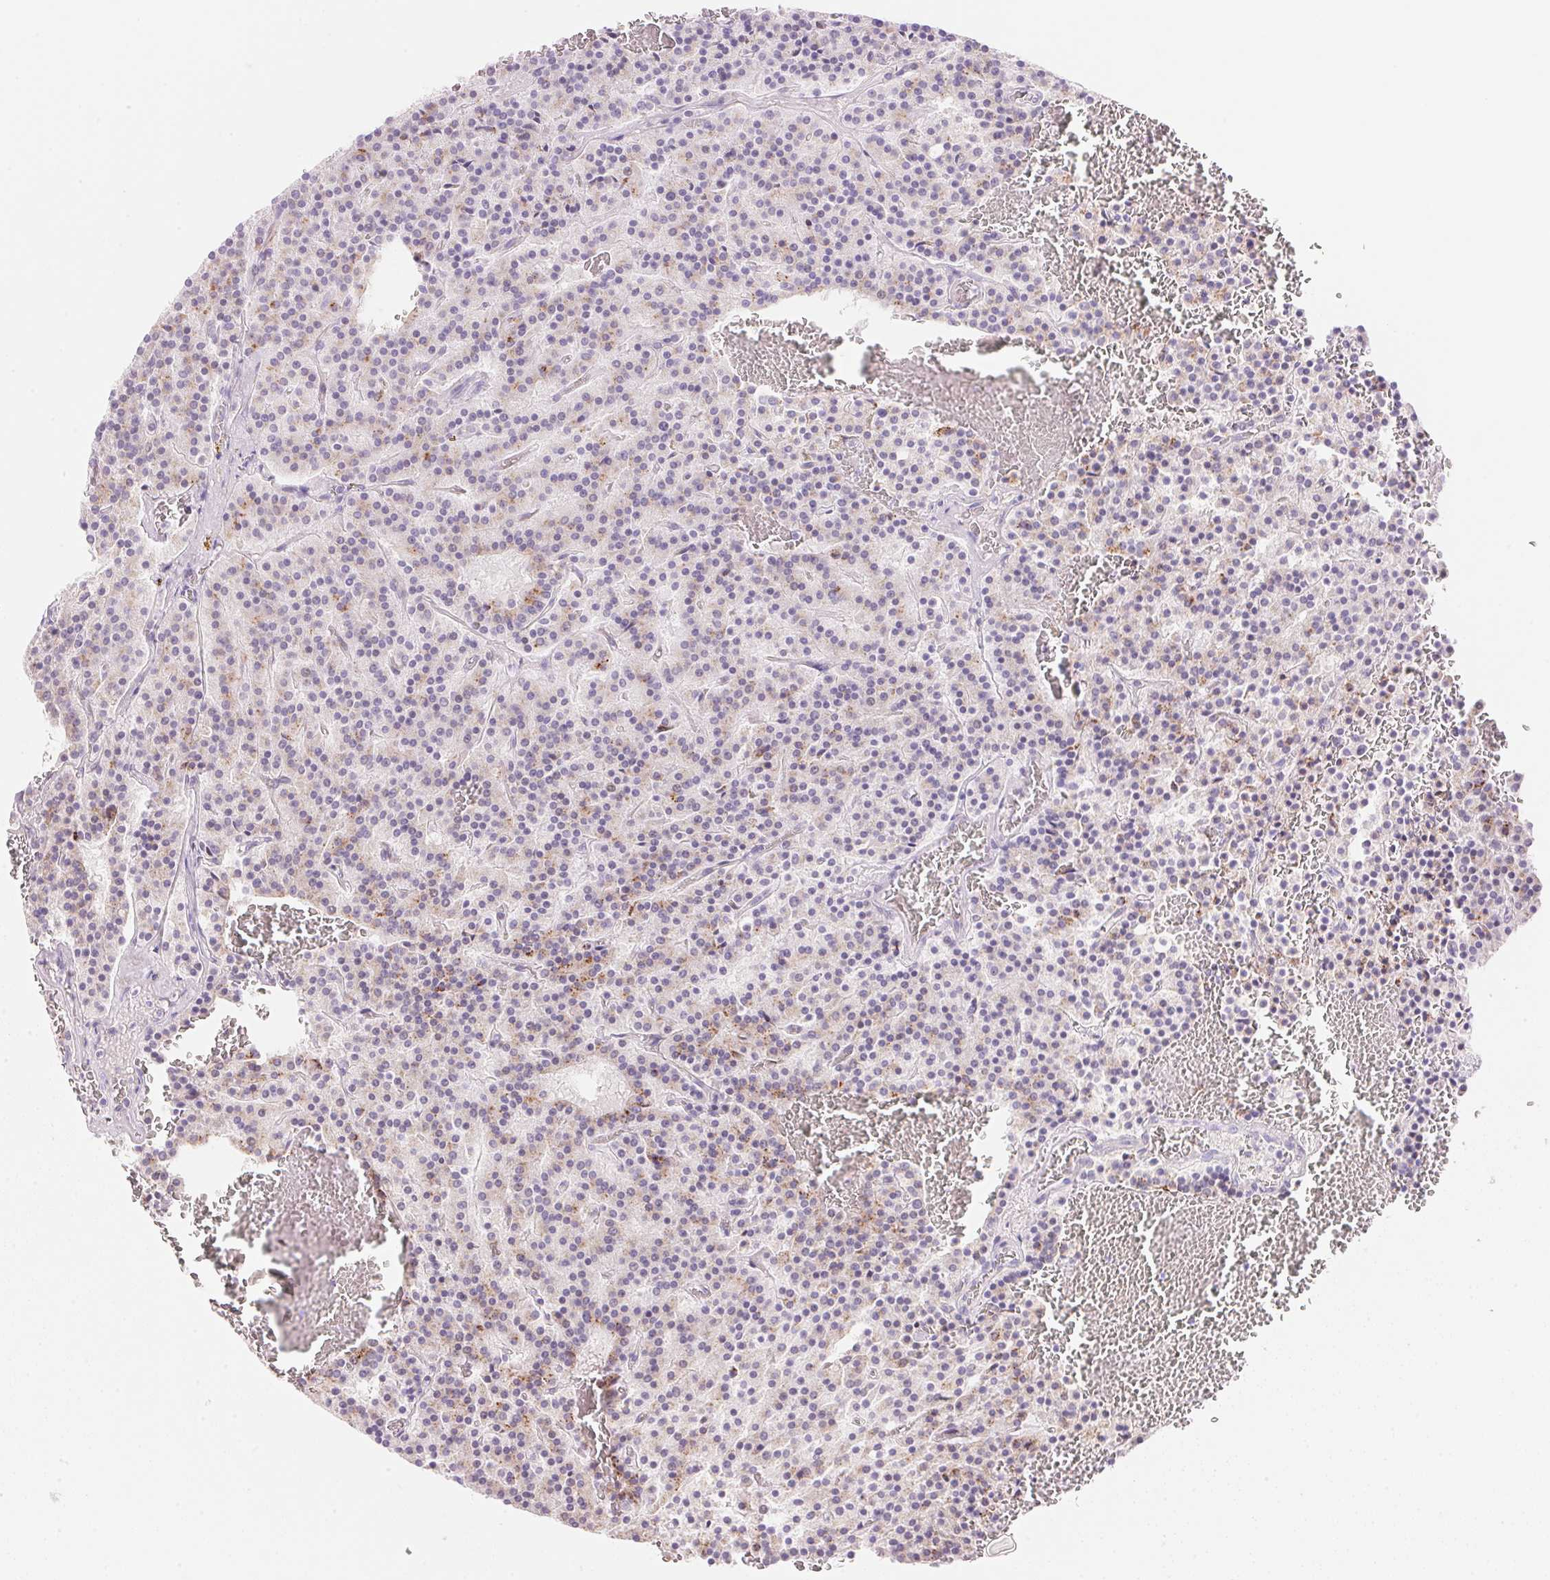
{"staining": {"intensity": "weak", "quantity": "25%-75%", "location": "cytoplasmic/membranous"}, "tissue": "carcinoid", "cell_type": "Tumor cells", "image_type": "cancer", "snomed": [{"axis": "morphology", "description": "Carcinoid, malignant, NOS"}, {"axis": "topography", "description": "Lung"}], "caption": "IHC (DAB) staining of human malignant carcinoid exhibits weak cytoplasmic/membranous protein staining in approximately 25%-75% of tumor cells.", "gene": "TEKT1", "patient": {"sex": "male", "age": 70}}